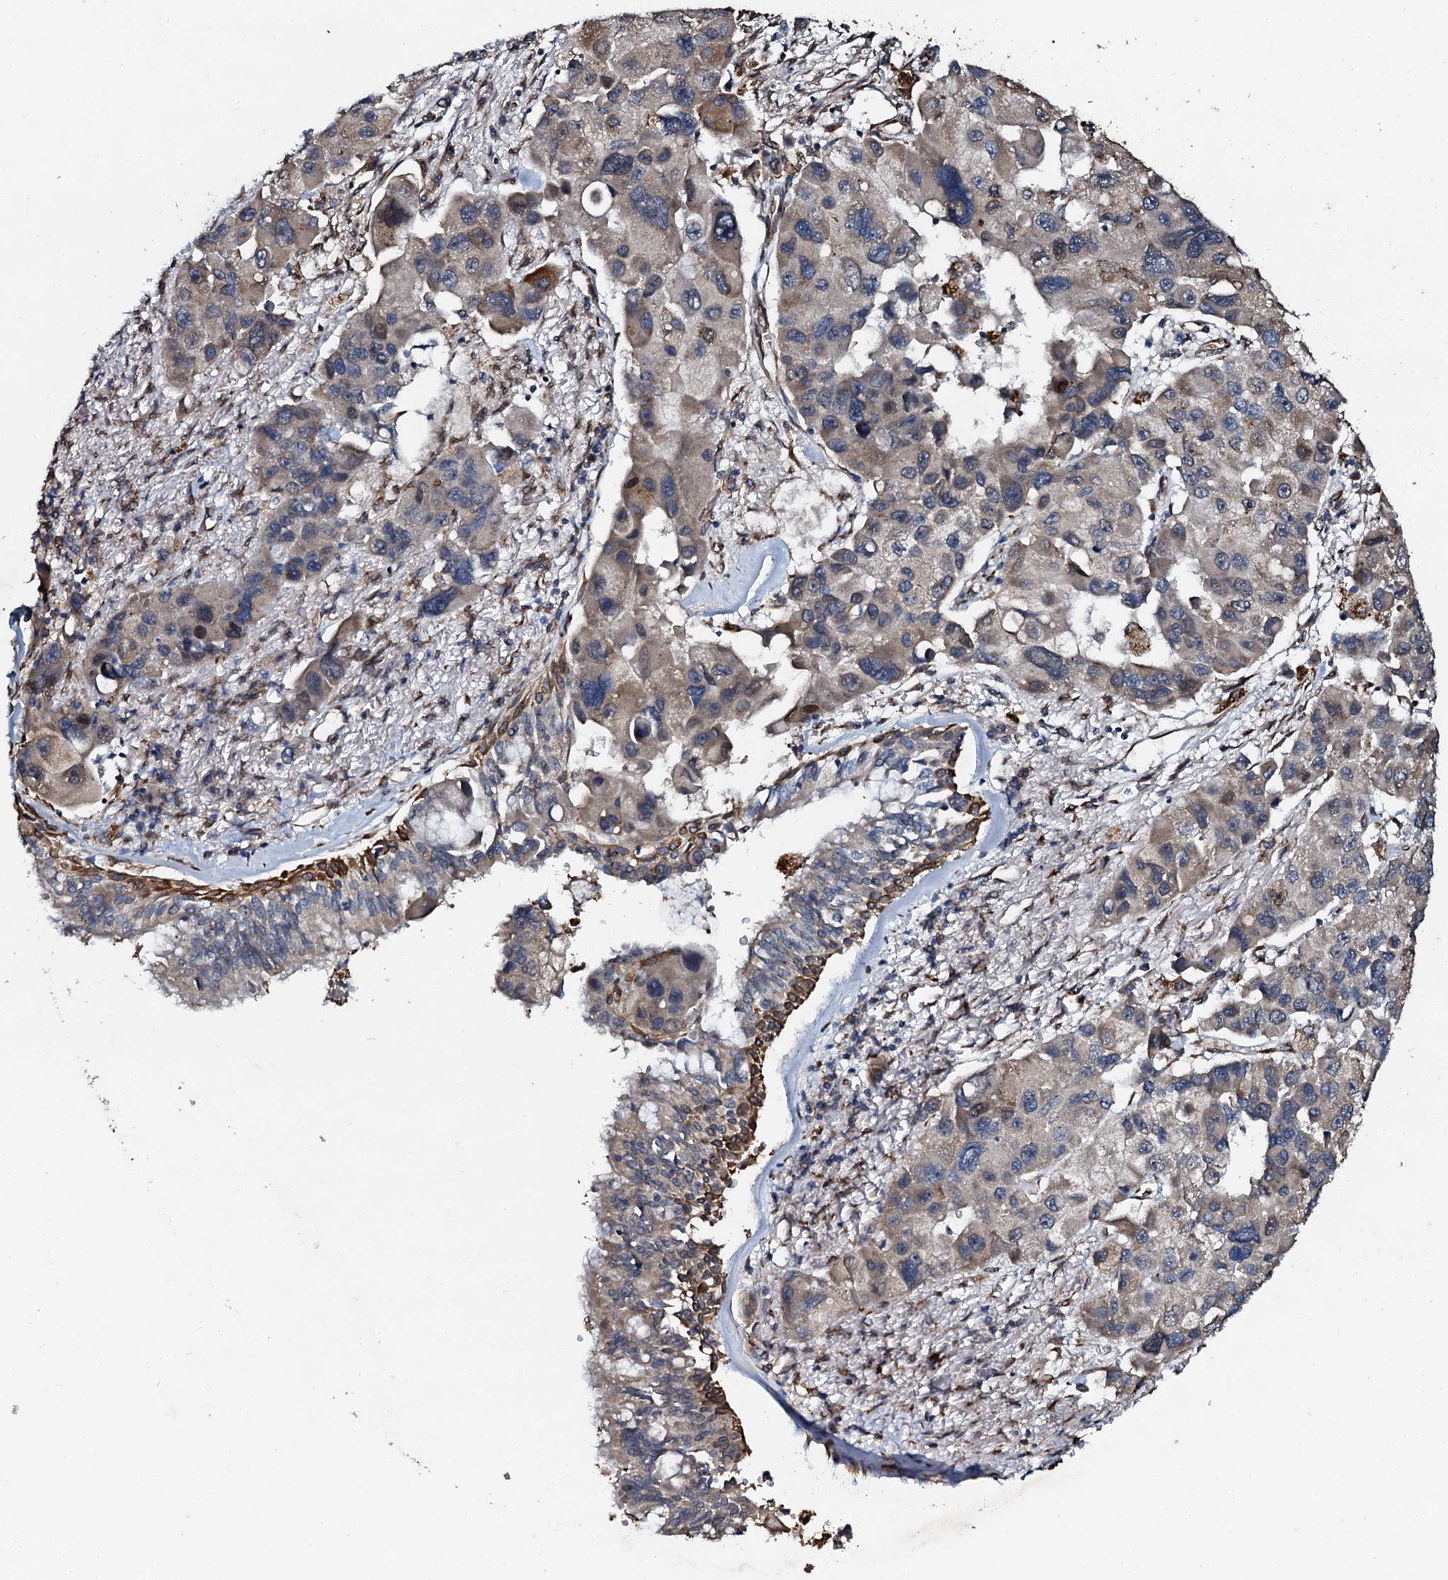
{"staining": {"intensity": "weak", "quantity": "25%-75%", "location": "cytoplasmic/membranous"}, "tissue": "lung cancer", "cell_type": "Tumor cells", "image_type": "cancer", "snomed": [{"axis": "morphology", "description": "Adenocarcinoma, NOS"}, {"axis": "topography", "description": "Lung"}], "caption": "Immunohistochemical staining of adenocarcinoma (lung) displays weak cytoplasmic/membranous protein staining in about 25%-75% of tumor cells. (Stains: DAB in brown, nuclei in blue, Microscopy: brightfield microscopy at high magnification).", "gene": "ADAMTS10", "patient": {"sex": "female", "age": 54}}